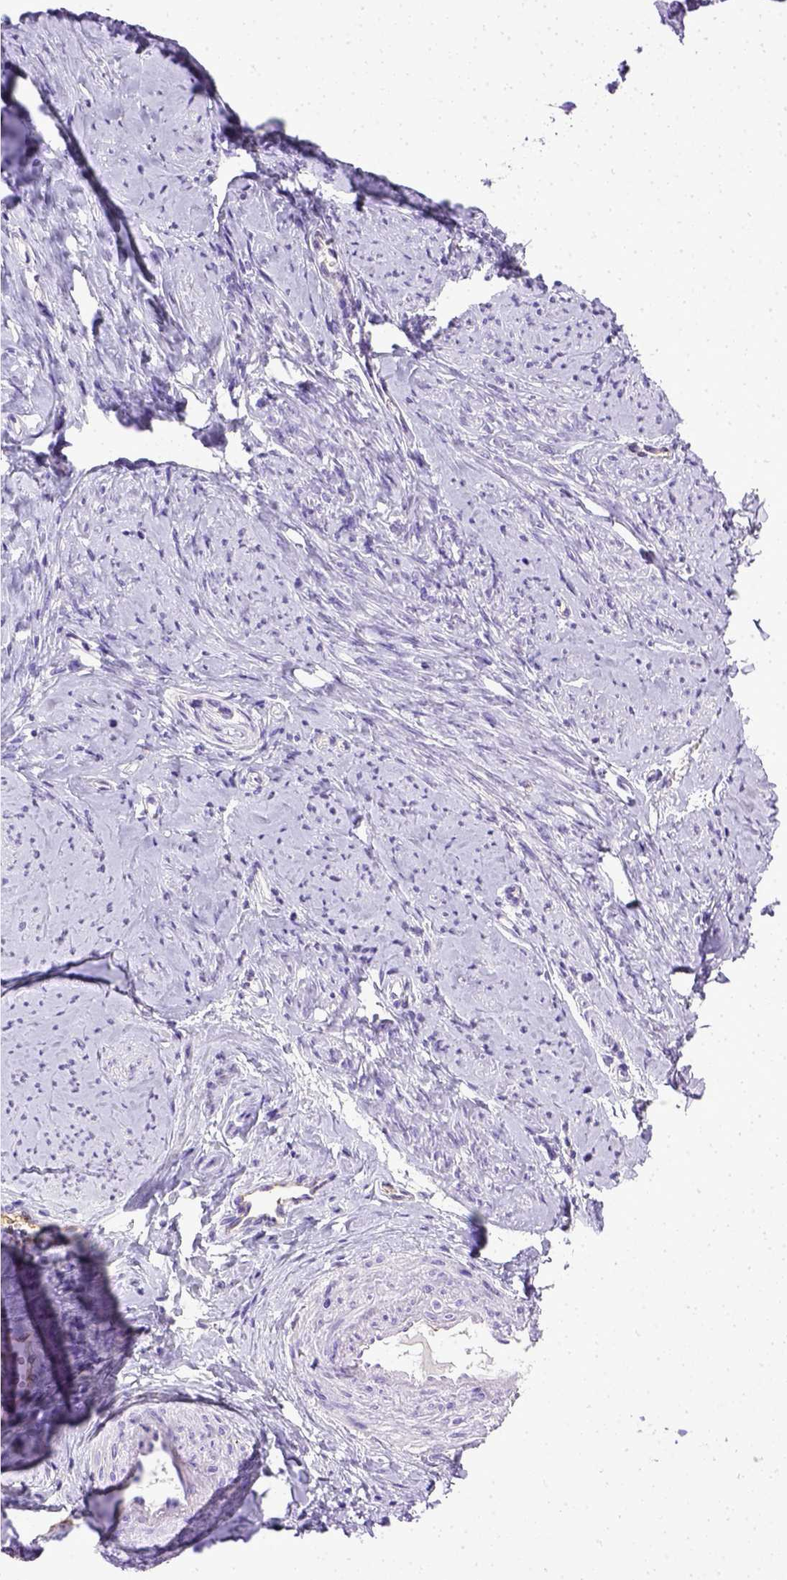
{"staining": {"intensity": "negative", "quantity": "none", "location": "none"}, "tissue": "smooth muscle", "cell_type": "Smooth muscle cells", "image_type": "normal", "snomed": [{"axis": "morphology", "description": "Normal tissue, NOS"}, {"axis": "topography", "description": "Smooth muscle"}], "caption": "This is a histopathology image of immunohistochemistry (IHC) staining of normal smooth muscle, which shows no staining in smooth muscle cells.", "gene": "ENG", "patient": {"sex": "female", "age": 48}}